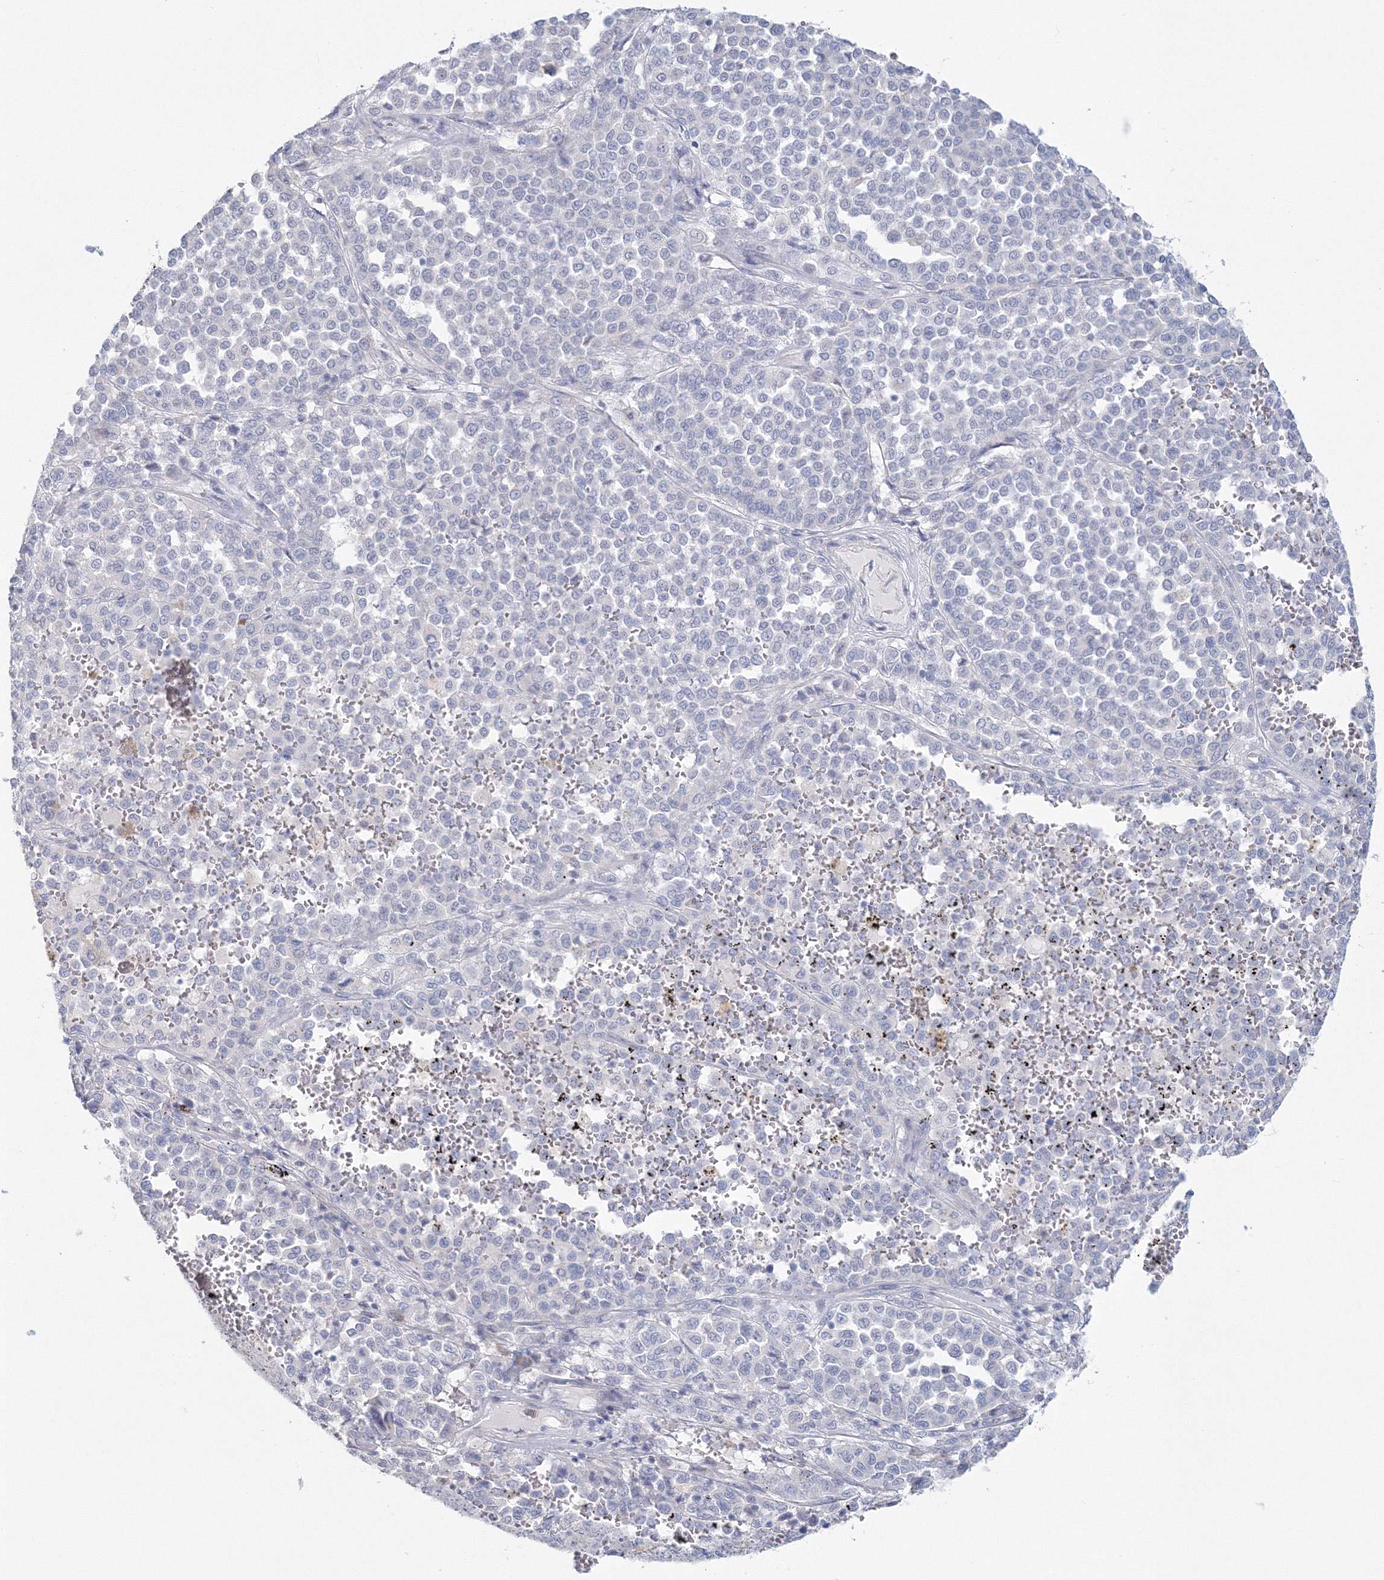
{"staining": {"intensity": "negative", "quantity": "none", "location": "none"}, "tissue": "melanoma", "cell_type": "Tumor cells", "image_type": "cancer", "snomed": [{"axis": "morphology", "description": "Malignant melanoma, Metastatic site"}, {"axis": "topography", "description": "Pancreas"}], "caption": "A photomicrograph of human melanoma is negative for staining in tumor cells.", "gene": "VSIG1", "patient": {"sex": "female", "age": 30}}